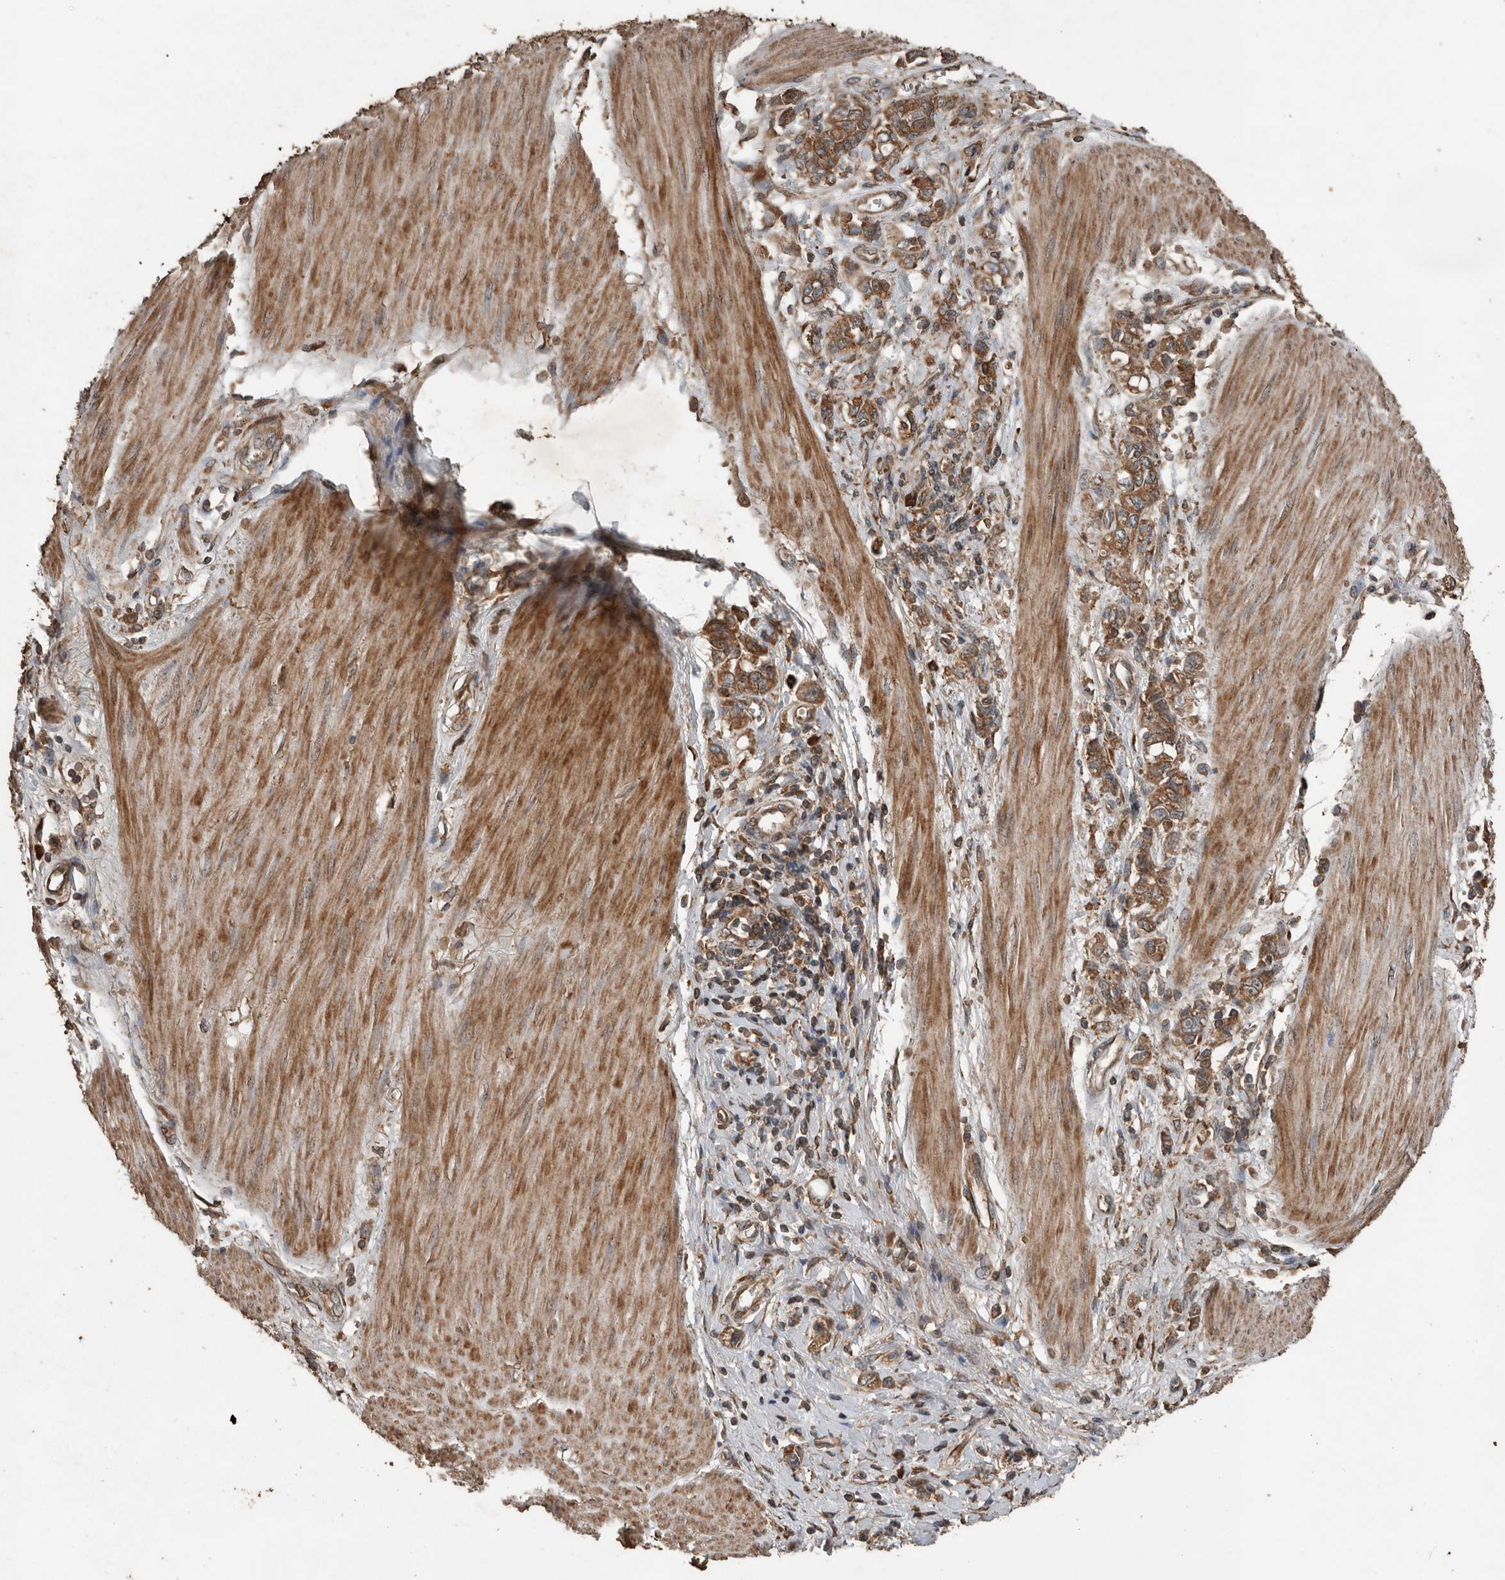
{"staining": {"intensity": "moderate", "quantity": ">75%", "location": "cytoplasmic/membranous"}, "tissue": "stomach cancer", "cell_type": "Tumor cells", "image_type": "cancer", "snomed": [{"axis": "morphology", "description": "Adenocarcinoma, NOS"}, {"axis": "topography", "description": "Stomach"}], "caption": "Protein expression analysis of human stomach cancer (adenocarcinoma) reveals moderate cytoplasmic/membranous positivity in about >75% of tumor cells. (Brightfield microscopy of DAB IHC at high magnification).", "gene": "RNF207", "patient": {"sex": "female", "age": 76}}